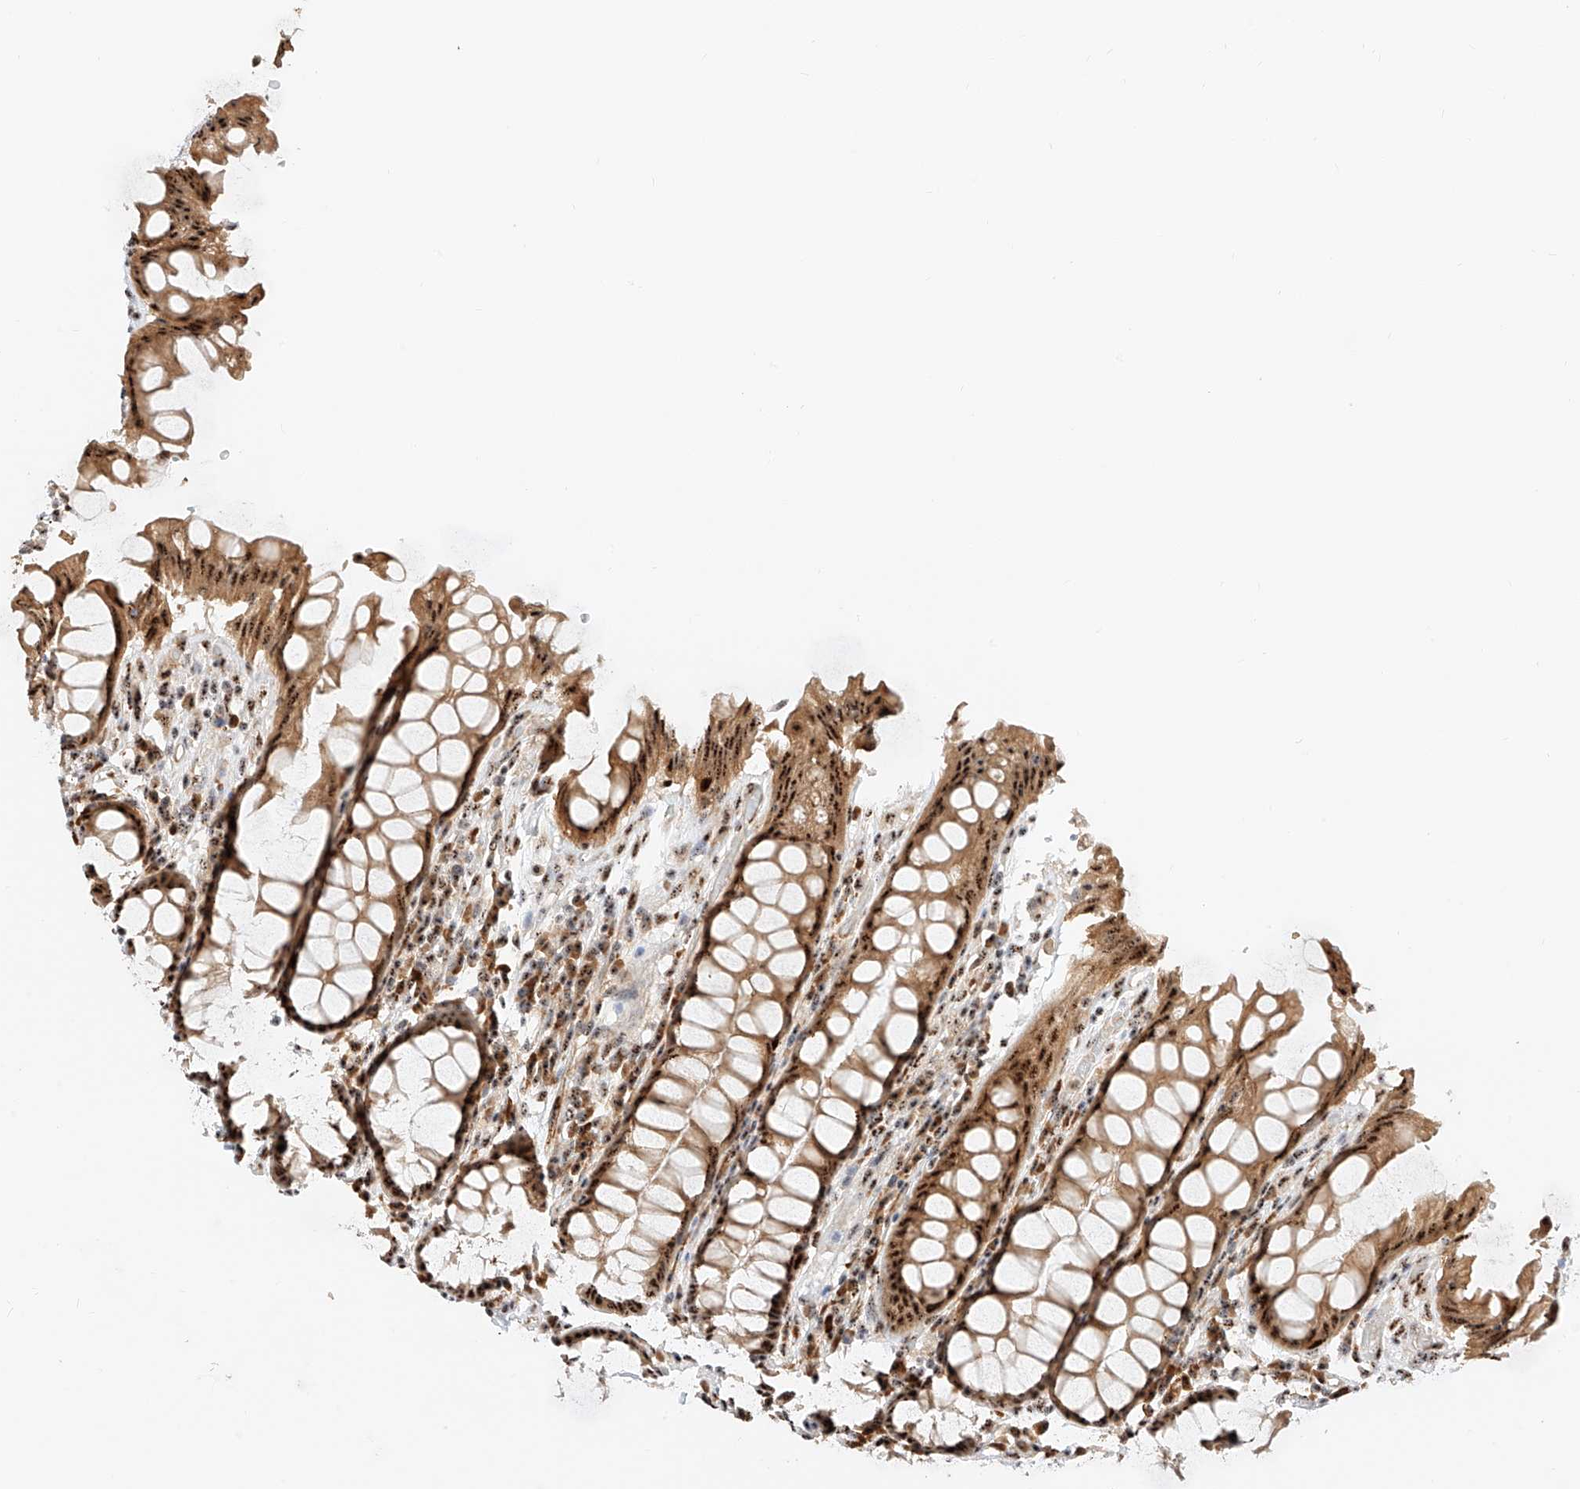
{"staining": {"intensity": "strong", "quantity": ">75%", "location": "cytoplasmic/membranous,nuclear"}, "tissue": "rectum", "cell_type": "Glandular cells", "image_type": "normal", "snomed": [{"axis": "morphology", "description": "Normal tissue, NOS"}, {"axis": "topography", "description": "Rectum"}], "caption": "IHC of benign human rectum displays high levels of strong cytoplasmic/membranous,nuclear expression in about >75% of glandular cells. Using DAB (brown) and hematoxylin (blue) stains, captured at high magnification using brightfield microscopy.", "gene": "ATXN7L2", "patient": {"sex": "male", "age": 64}}